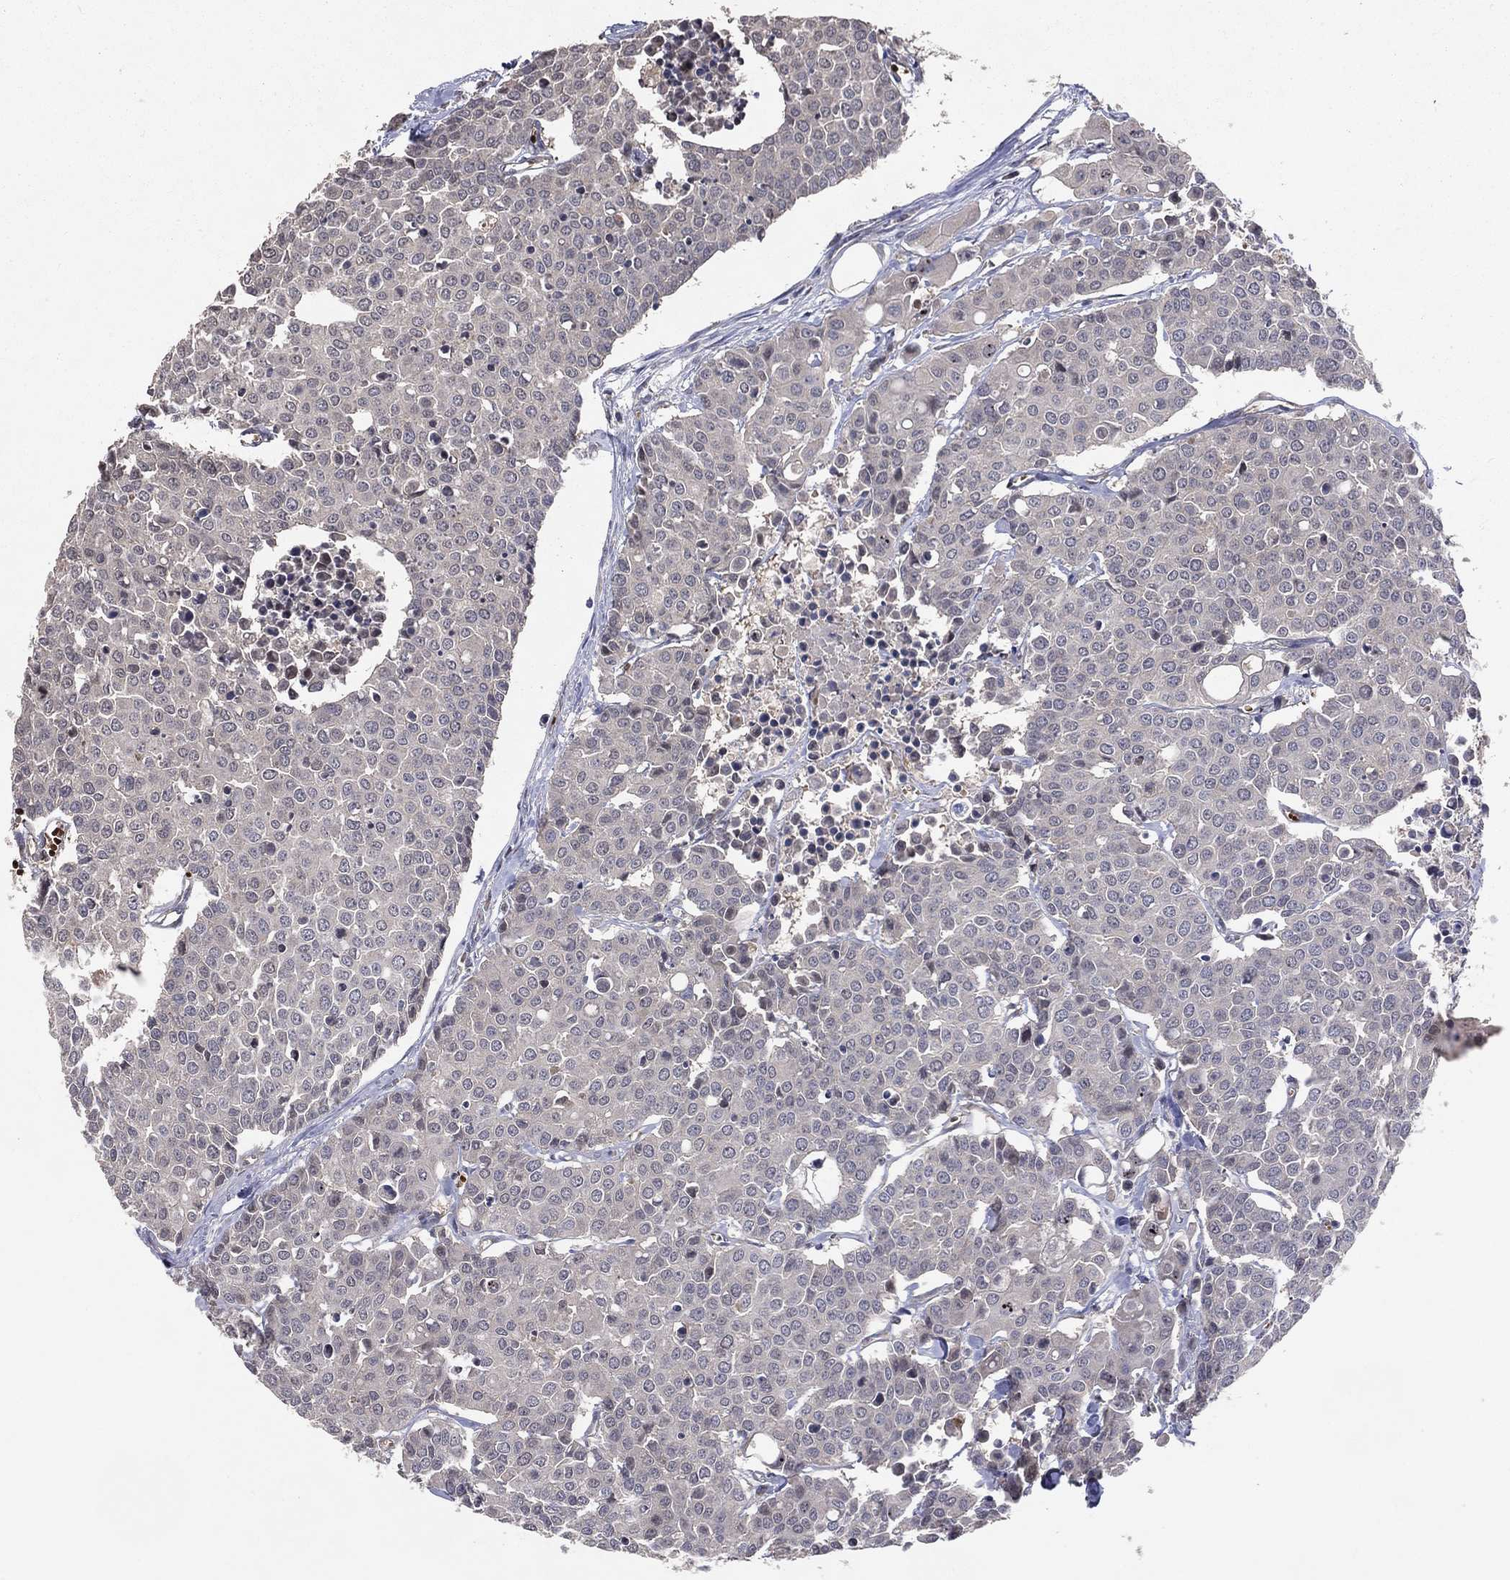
{"staining": {"intensity": "negative", "quantity": "none", "location": "none"}, "tissue": "carcinoid", "cell_type": "Tumor cells", "image_type": "cancer", "snomed": [{"axis": "morphology", "description": "Carcinoid, malignant, NOS"}, {"axis": "topography", "description": "Colon"}], "caption": "An image of human malignant carcinoid is negative for staining in tumor cells.", "gene": "DNAH7", "patient": {"sex": "male", "age": 81}}